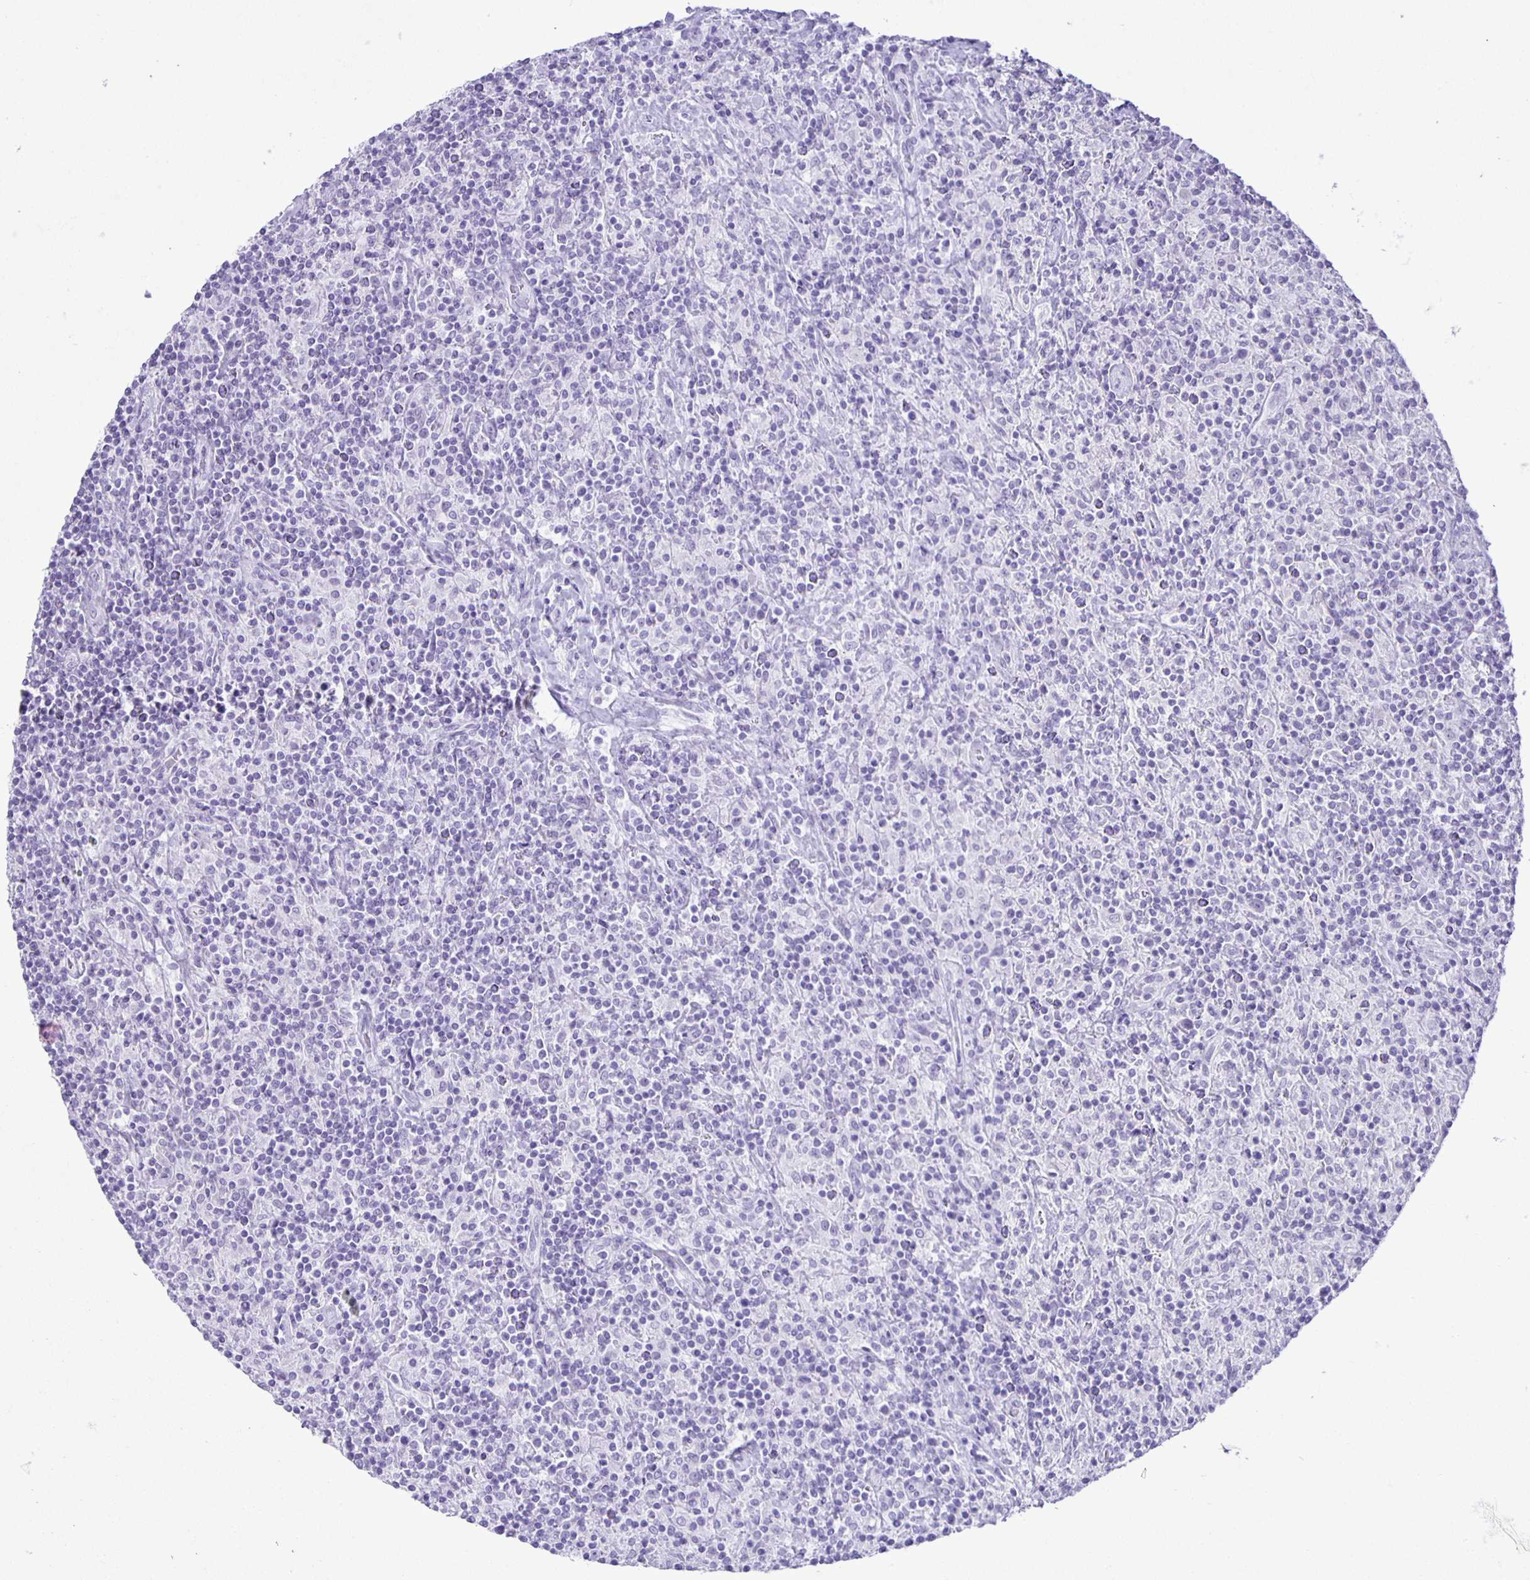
{"staining": {"intensity": "negative", "quantity": "none", "location": "none"}, "tissue": "lymphoma", "cell_type": "Tumor cells", "image_type": "cancer", "snomed": [{"axis": "morphology", "description": "Hodgkin's disease, NOS"}, {"axis": "topography", "description": "Lymph node"}], "caption": "There is no significant expression in tumor cells of Hodgkin's disease. (DAB (3,3'-diaminobenzidine) immunohistochemistry visualized using brightfield microscopy, high magnification).", "gene": "EZHIP", "patient": {"sex": "male", "age": 70}}